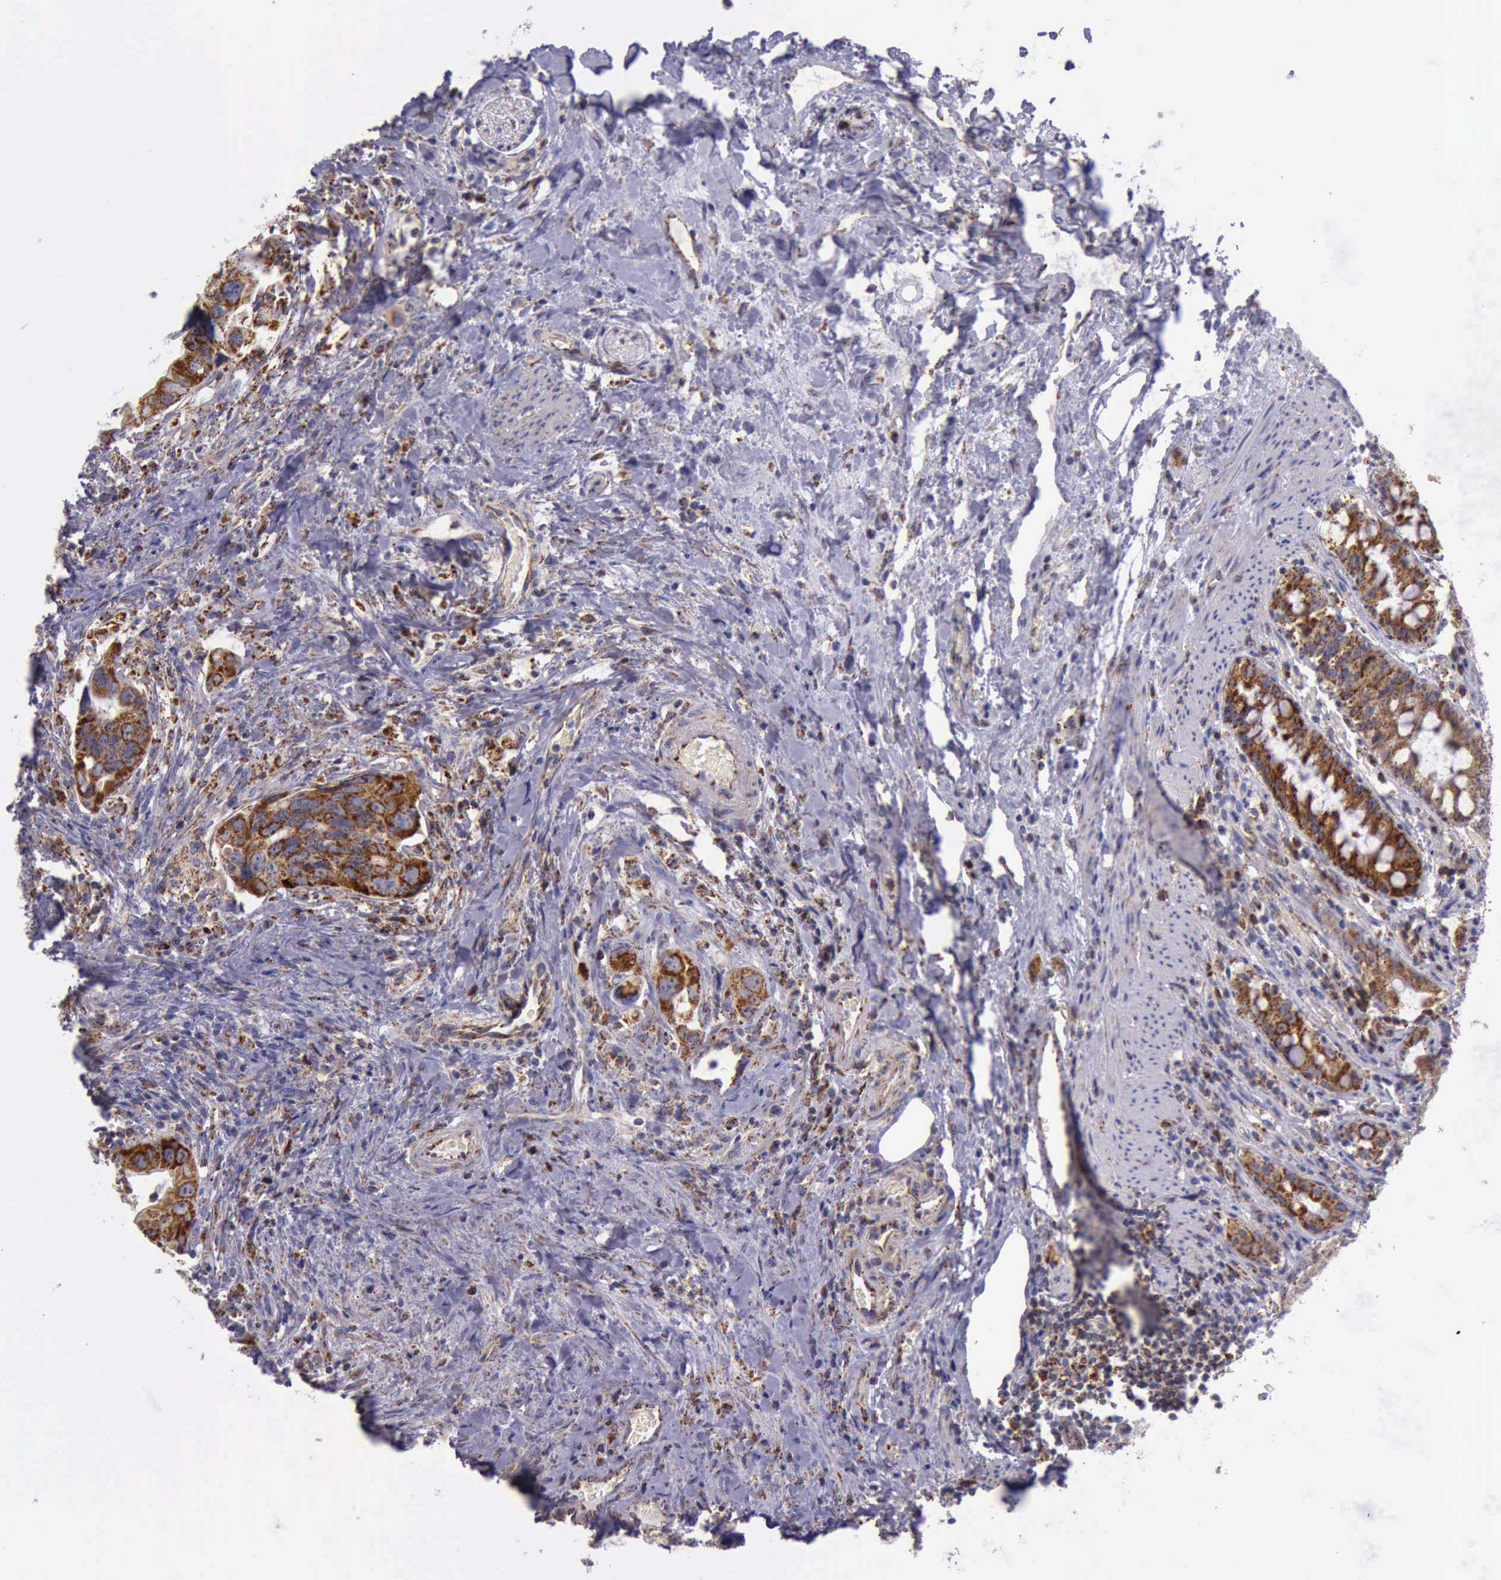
{"staining": {"intensity": "strong", "quantity": ">75%", "location": "cytoplasmic/membranous"}, "tissue": "colorectal cancer", "cell_type": "Tumor cells", "image_type": "cancer", "snomed": [{"axis": "morphology", "description": "Adenocarcinoma, NOS"}, {"axis": "topography", "description": "Rectum"}], "caption": "Tumor cells demonstrate high levels of strong cytoplasmic/membranous positivity in approximately >75% of cells in adenocarcinoma (colorectal).", "gene": "TXN2", "patient": {"sex": "male", "age": 53}}